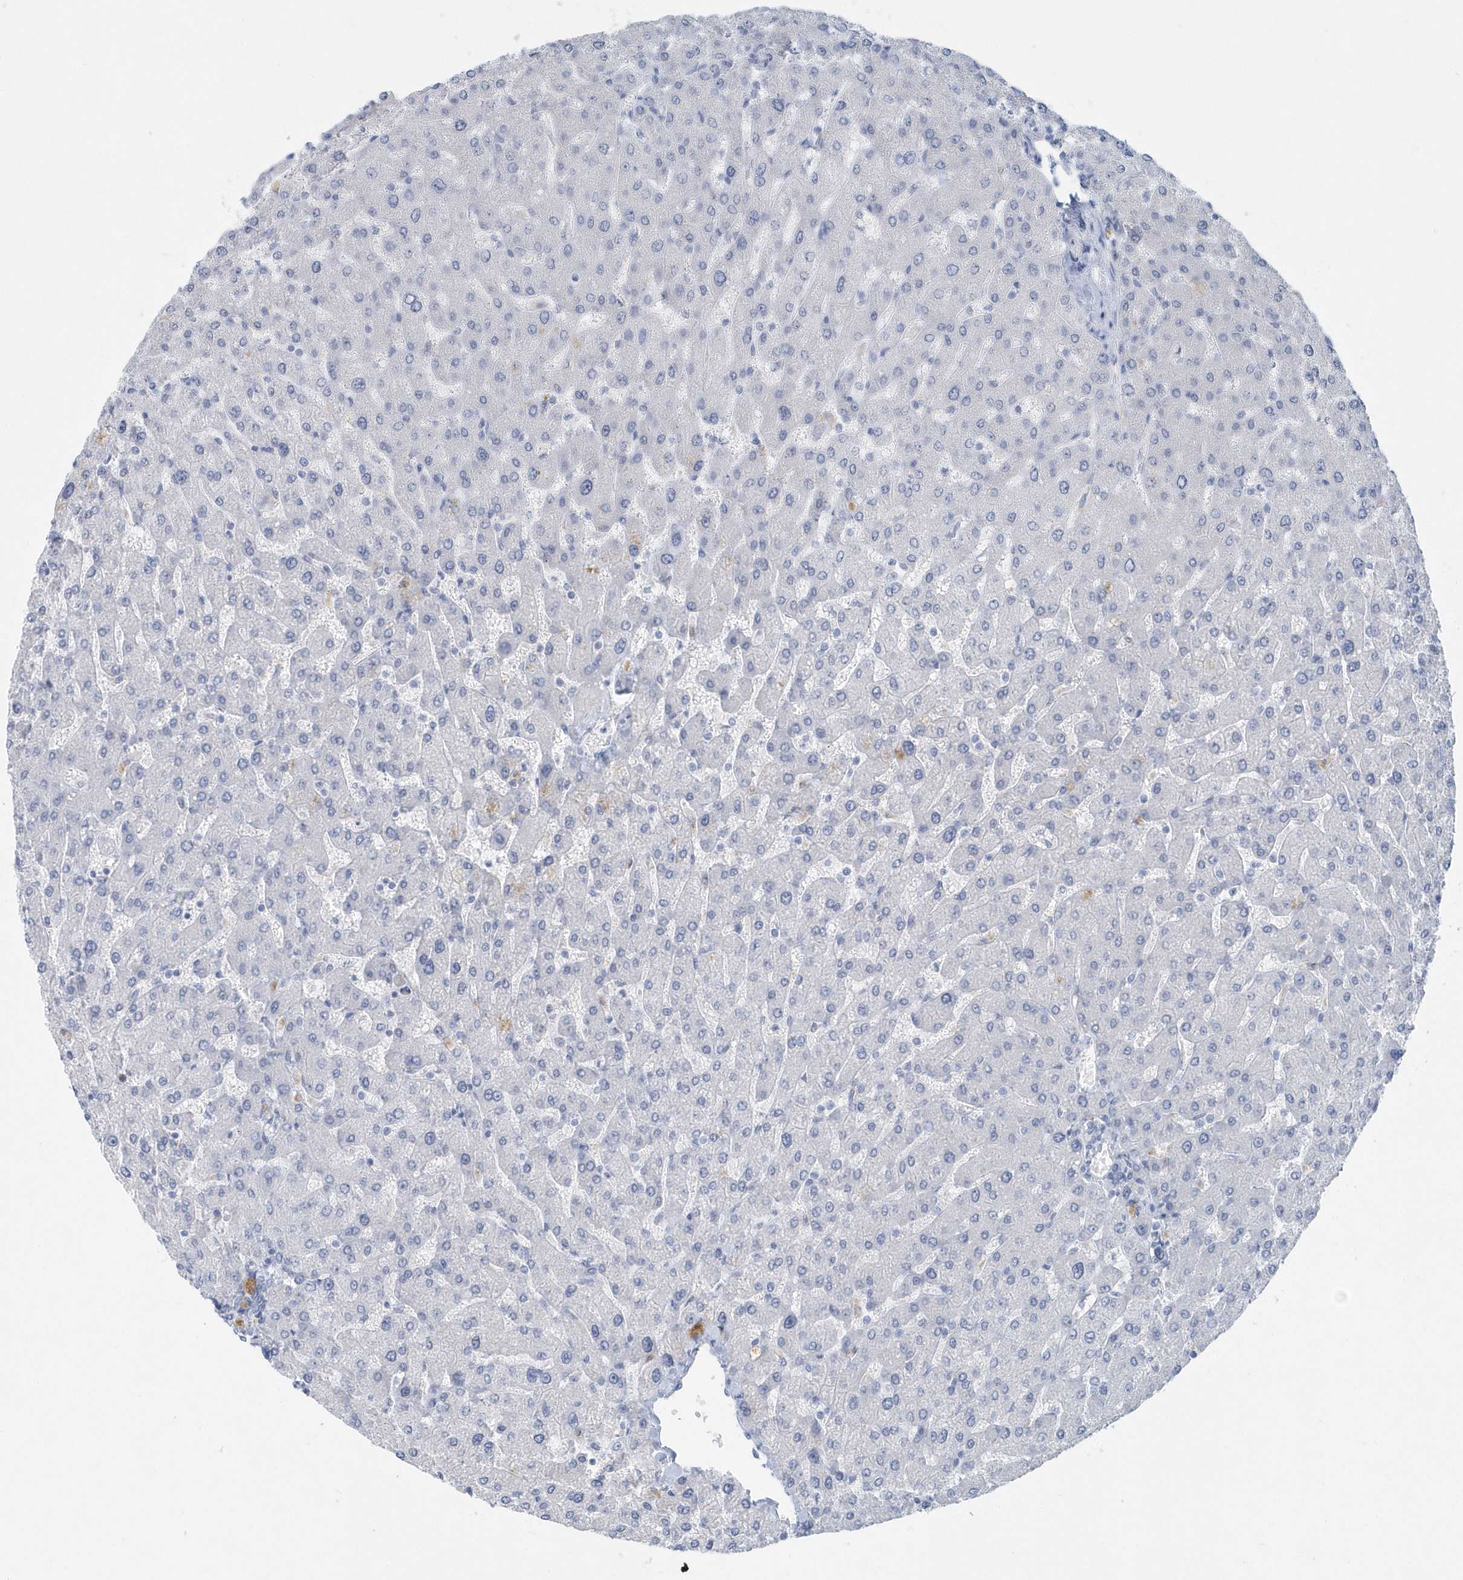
{"staining": {"intensity": "negative", "quantity": "none", "location": "none"}, "tissue": "liver", "cell_type": "Cholangiocytes", "image_type": "normal", "snomed": [{"axis": "morphology", "description": "Normal tissue, NOS"}, {"axis": "topography", "description": "Liver"}], "caption": "High power microscopy histopathology image of an immunohistochemistry image of normal liver, revealing no significant positivity in cholangiocytes.", "gene": "PTPRO", "patient": {"sex": "male", "age": 55}}